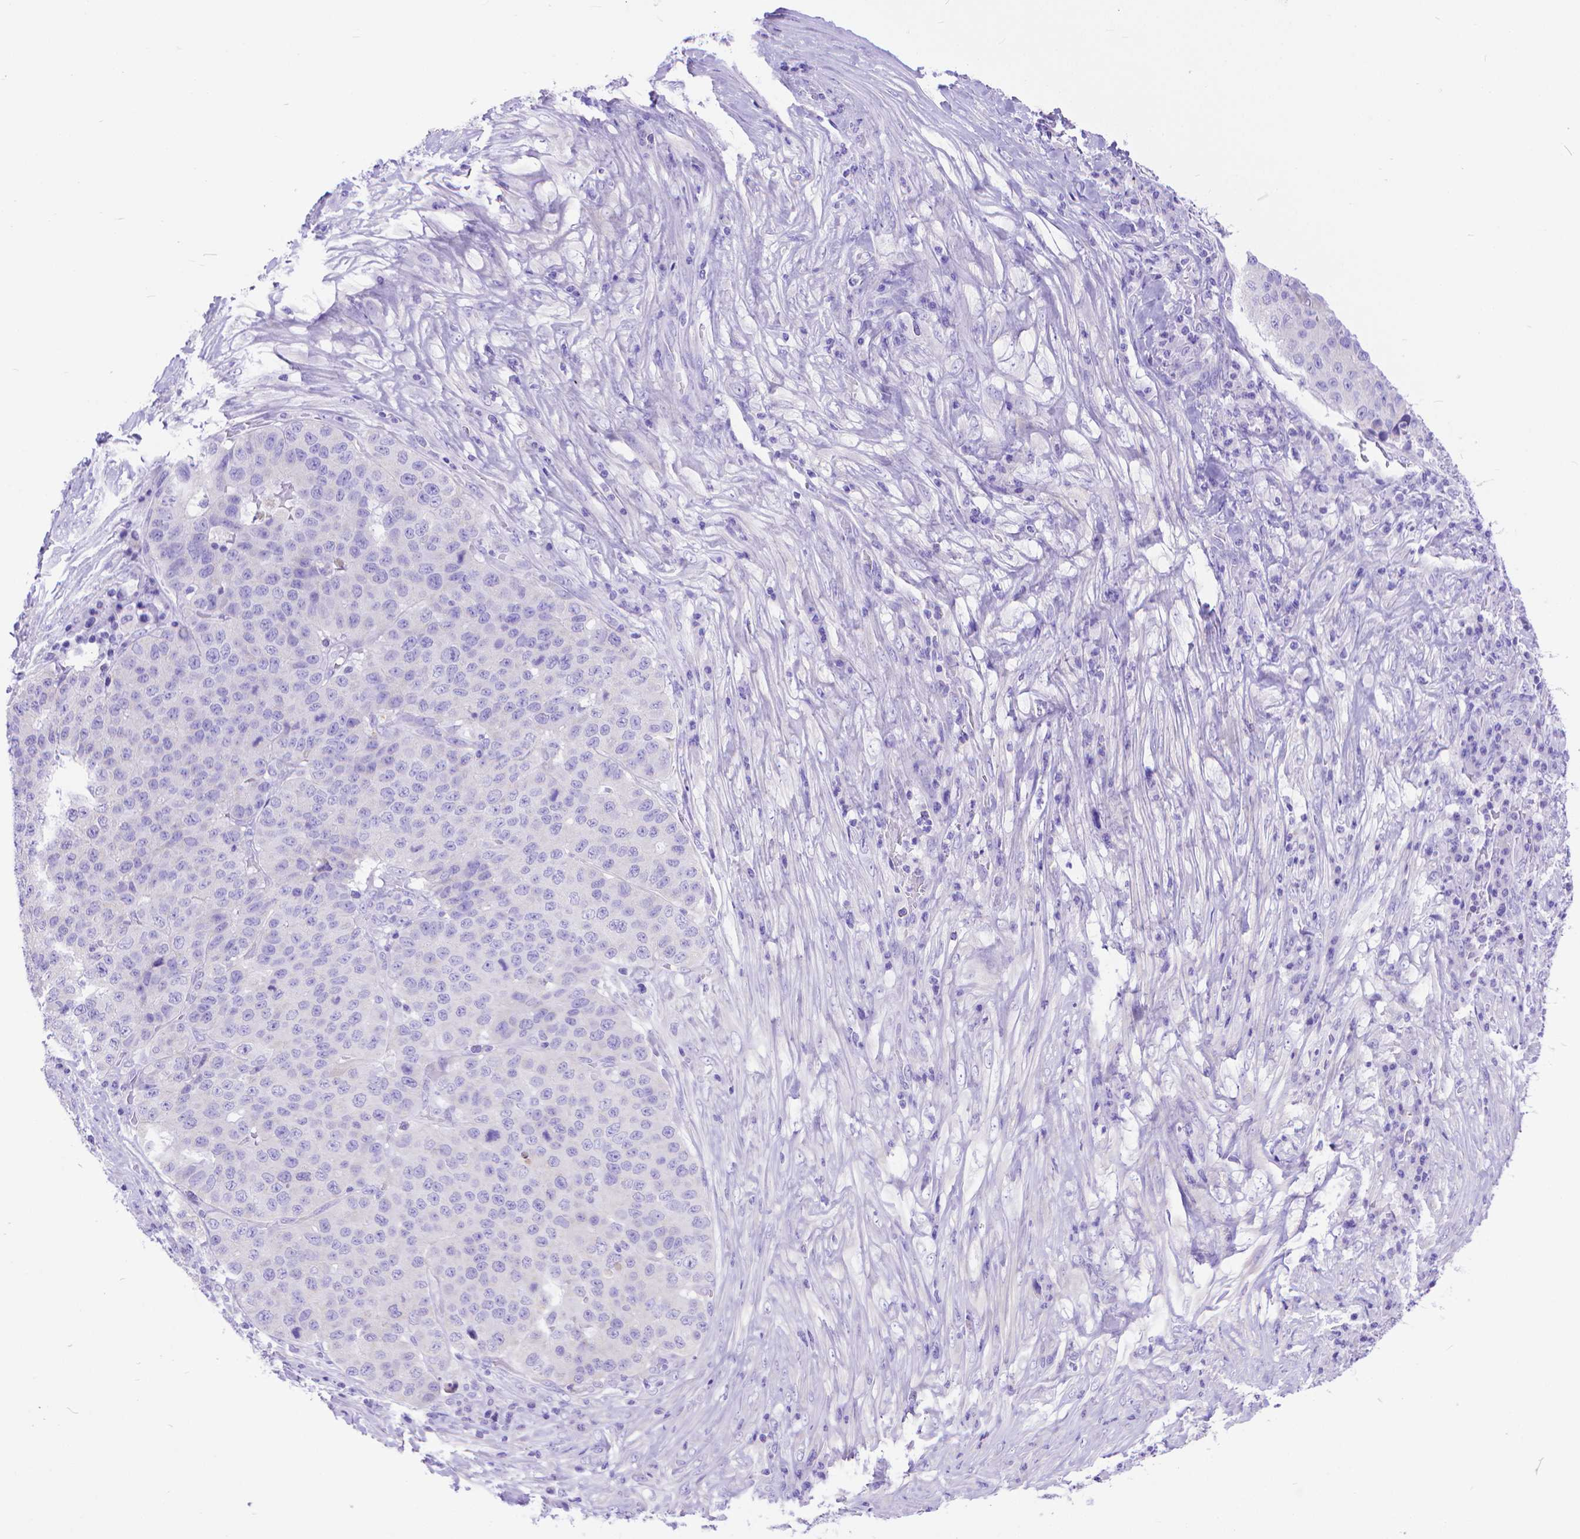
{"staining": {"intensity": "negative", "quantity": "none", "location": "none"}, "tissue": "stomach cancer", "cell_type": "Tumor cells", "image_type": "cancer", "snomed": [{"axis": "morphology", "description": "Adenocarcinoma, NOS"}, {"axis": "topography", "description": "Stomach"}], "caption": "This is a photomicrograph of IHC staining of stomach cancer, which shows no staining in tumor cells.", "gene": "DHRS2", "patient": {"sex": "male", "age": 71}}